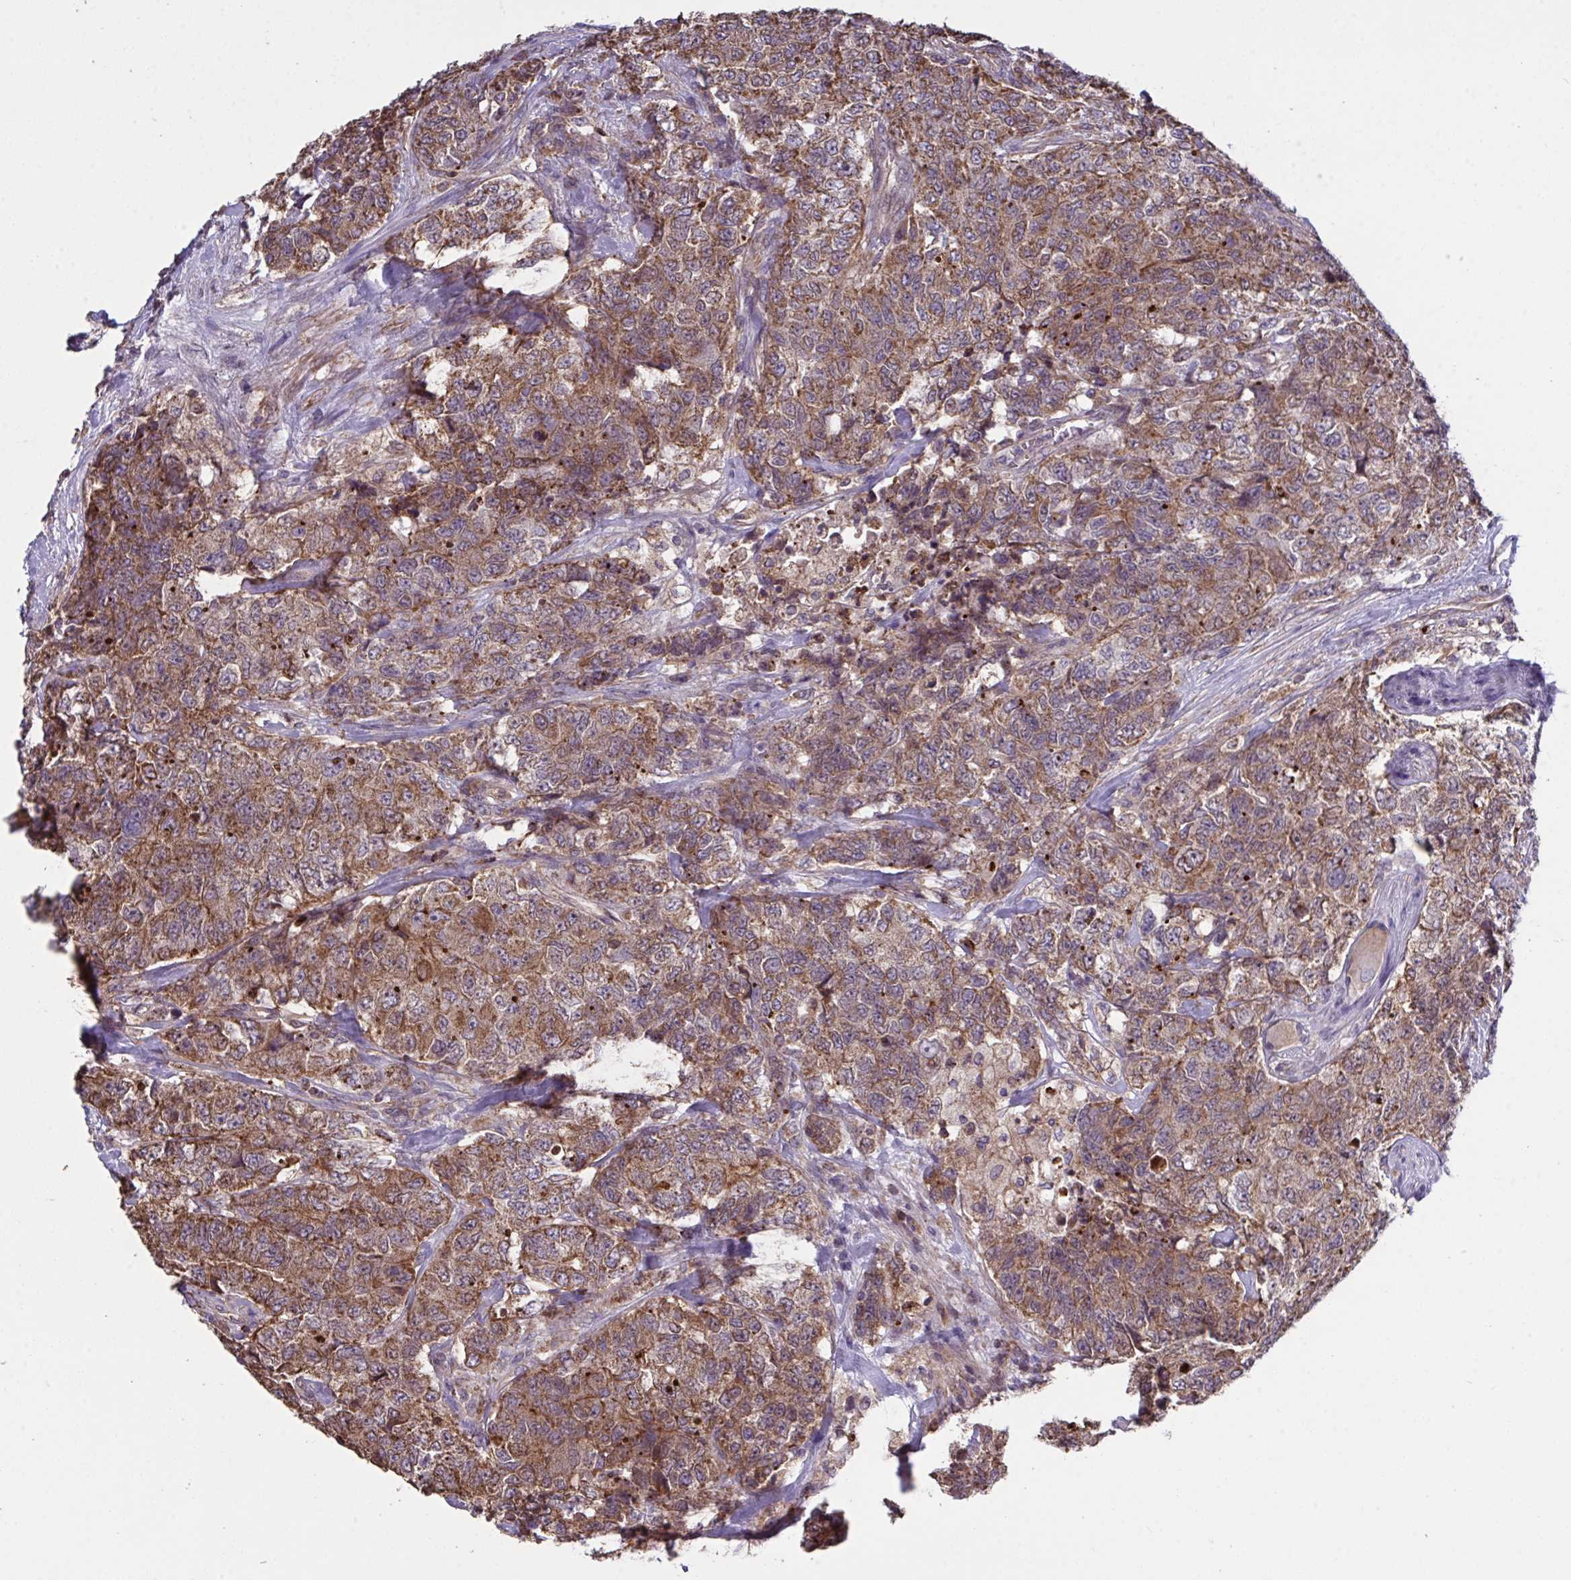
{"staining": {"intensity": "moderate", "quantity": ">75%", "location": "cytoplasmic/membranous"}, "tissue": "urothelial cancer", "cell_type": "Tumor cells", "image_type": "cancer", "snomed": [{"axis": "morphology", "description": "Urothelial carcinoma, High grade"}, {"axis": "topography", "description": "Urinary bladder"}], "caption": "A high-resolution image shows immunohistochemistry (IHC) staining of urothelial carcinoma (high-grade), which displays moderate cytoplasmic/membranous expression in about >75% of tumor cells.", "gene": "PPM1H", "patient": {"sex": "female", "age": 78}}